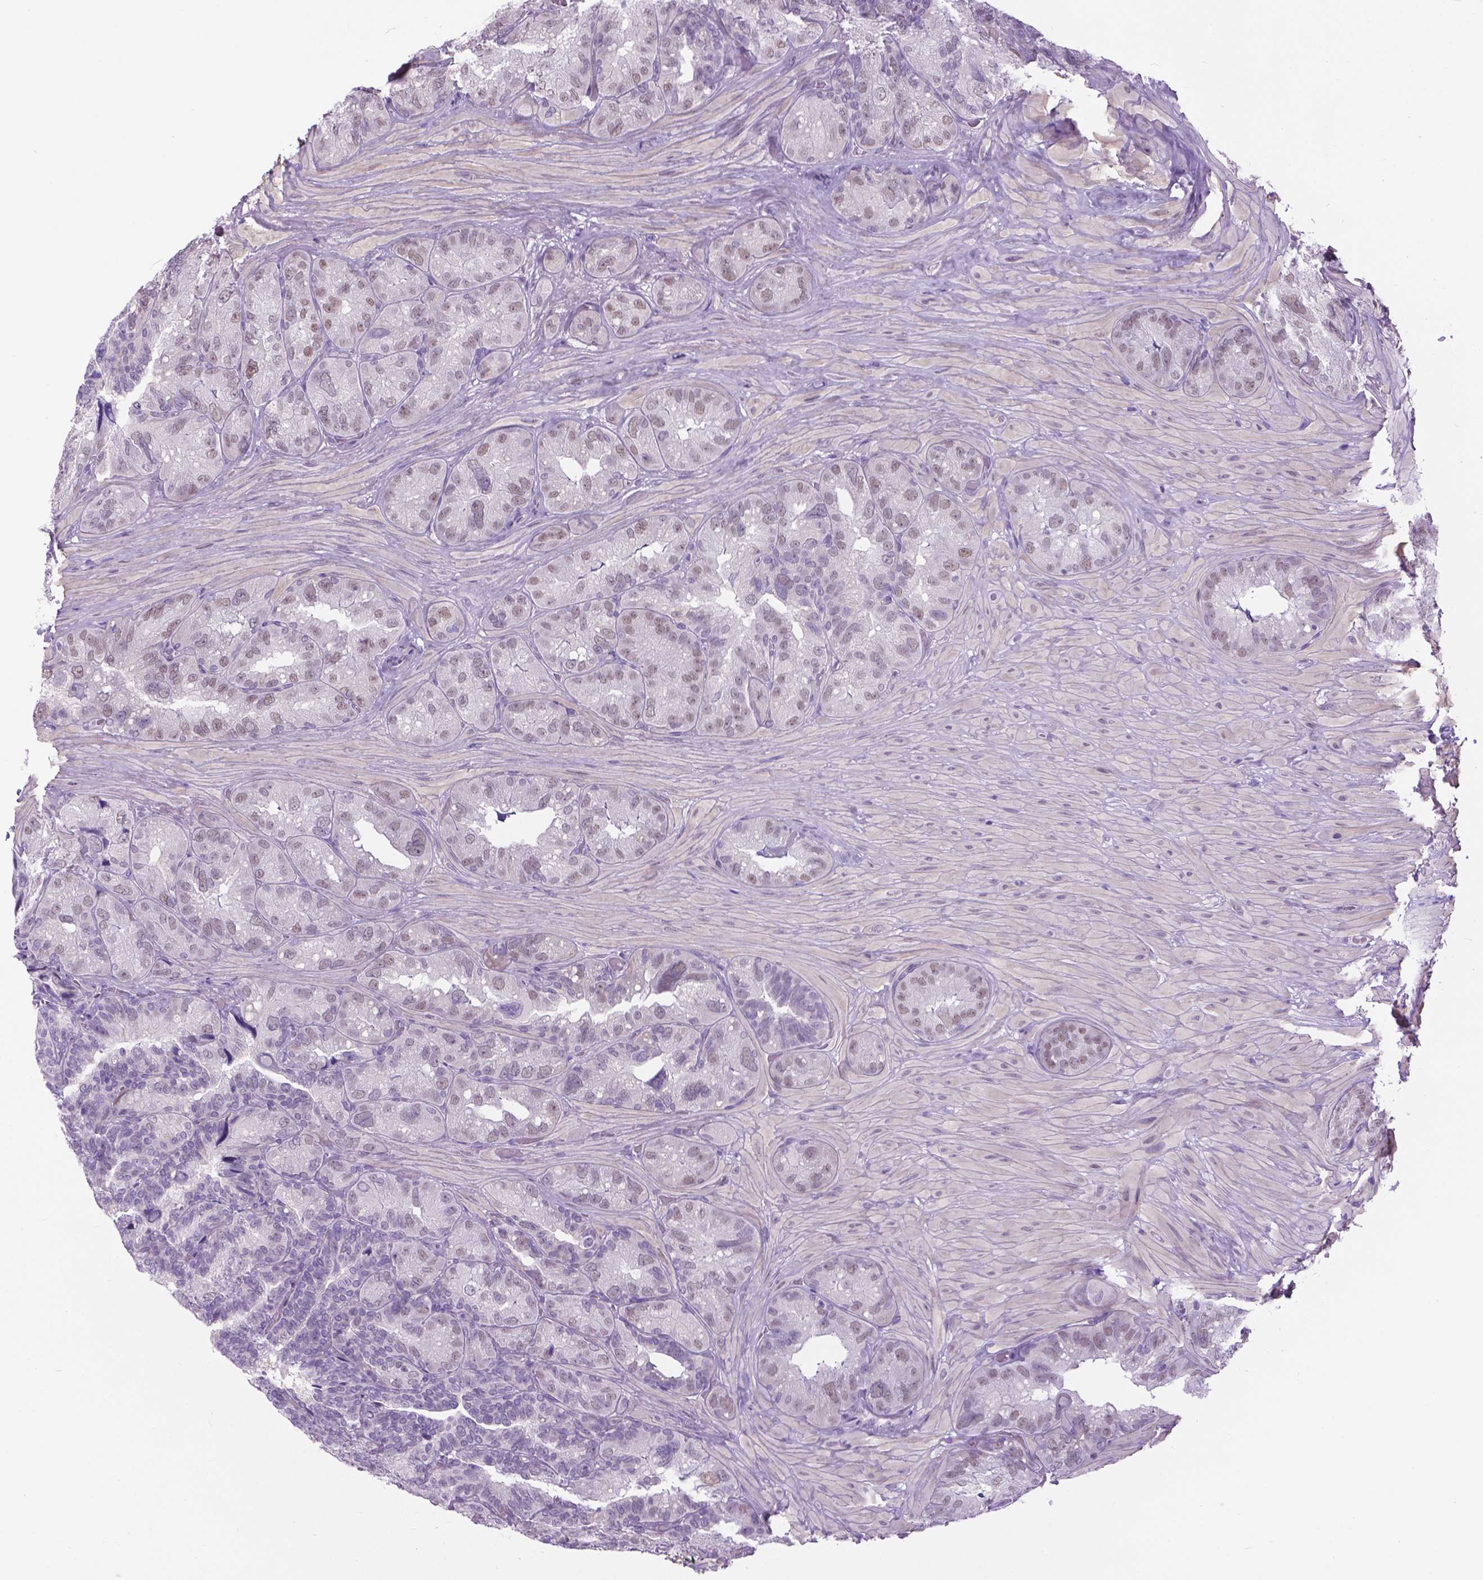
{"staining": {"intensity": "negative", "quantity": "none", "location": "none"}, "tissue": "seminal vesicle", "cell_type": "Glandular cells", "image_type": "normal", "snomed": [{"axis": "morphology", "description": "Normal tissue, NOS"}, {"axis": "topography", "description": "Seminal veicle"}], "caption": "Immunohistochemical staining of benign human seminal vesicle shows no significant positivity in glandular cells. (DAB immunohistochemistry, high magnification).", "gene": "APCDD1L", "patient": {"sex": "male", "age": 60}}